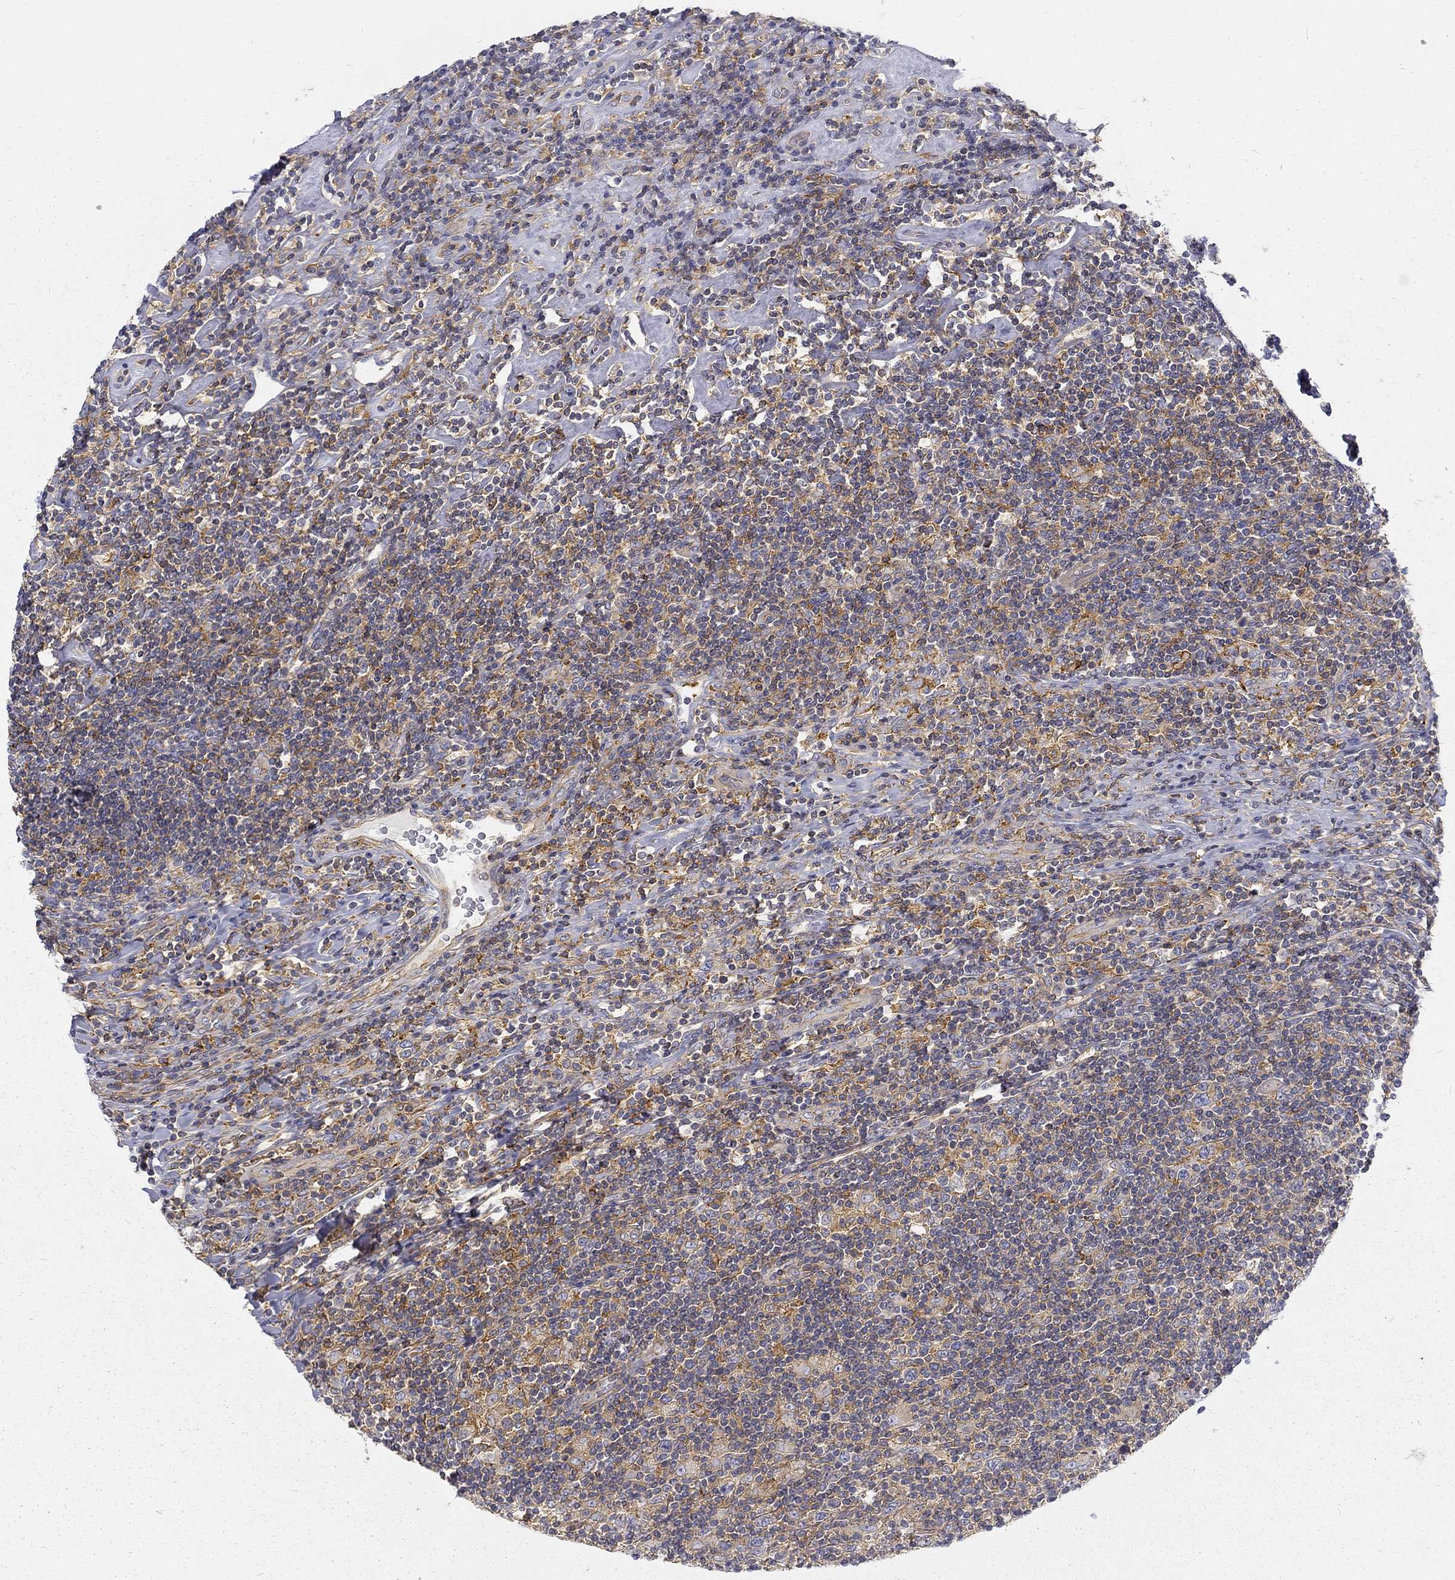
{"staining": {"intensity": "negative", "quantity": "none", "location": "none"}, "tissue": "lymphoma", "cell_type": "Tumor cells", "image_type": "cancer", "snomed": [{"axis": "morphology", "description": "Hodgkin's disease, NOS"}, {"axis": "topography", "description": "Lymph node"}], "caption": "A high-resolution histopathology image shows IHC staining of Hodgkin's disease, which exhibits no significant positivity in tumor cells.", "gene": "MTMR11", "patient": {"sex": "male", "age": 40}}